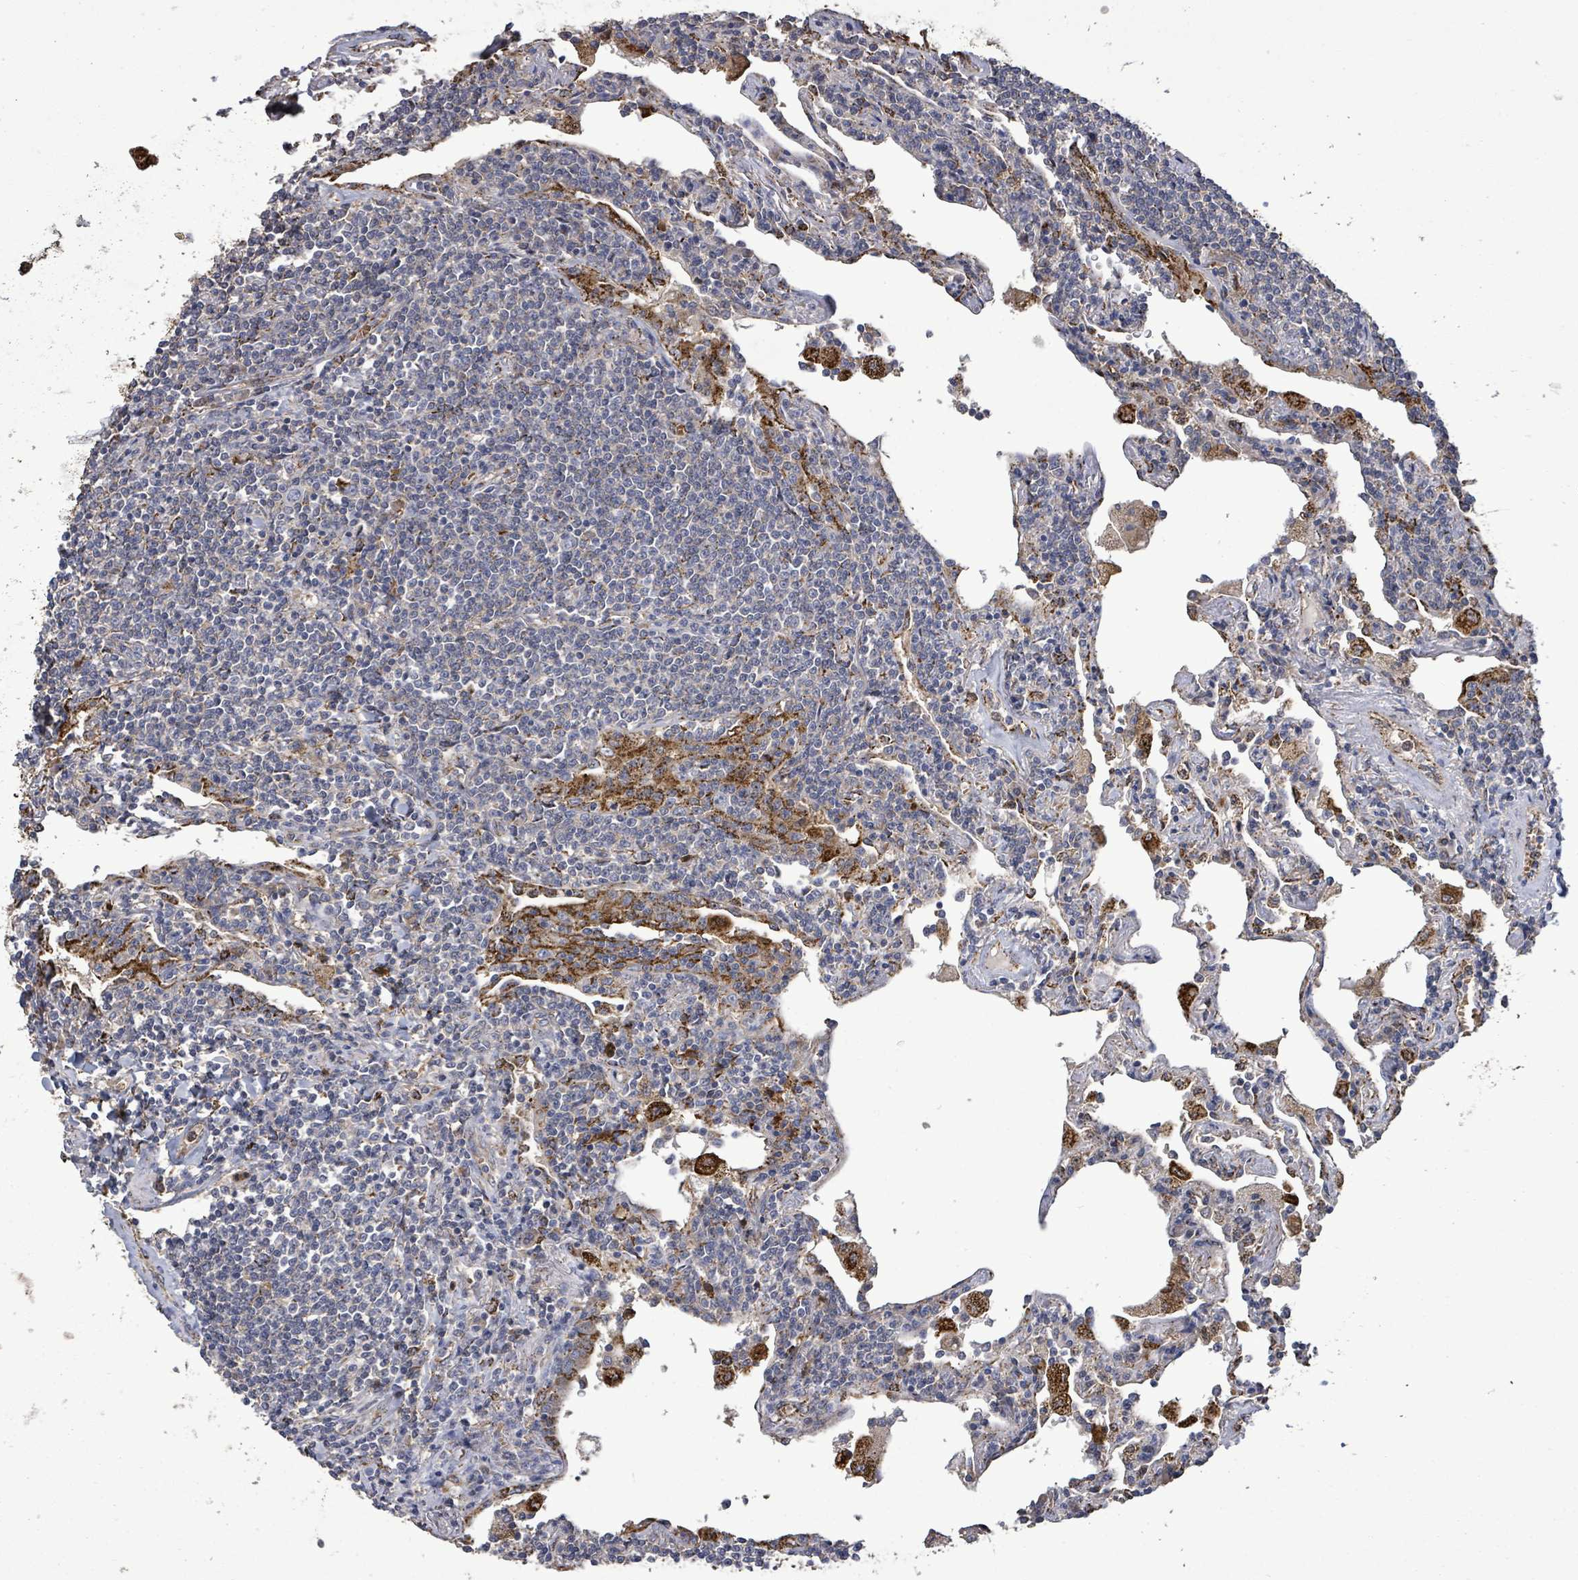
{"staining": {"intensity": "negative", "quantity": "none", "location": "none"}, "tissue": "lymphoma", "cell_type": "Tumor cells", "image_type": "cancer", "snomed": [{"axis": "morphology", "description": "Malignant lymphoma, non-Hodgkin's type, Low grade"}, {"axis": "topography", "description": "Lung"}], "caption": "Tumor cells show no significant protein staining in lymphoma.", "gene": "MTMR12", "patient": {"sex": "female", "age": 71}}